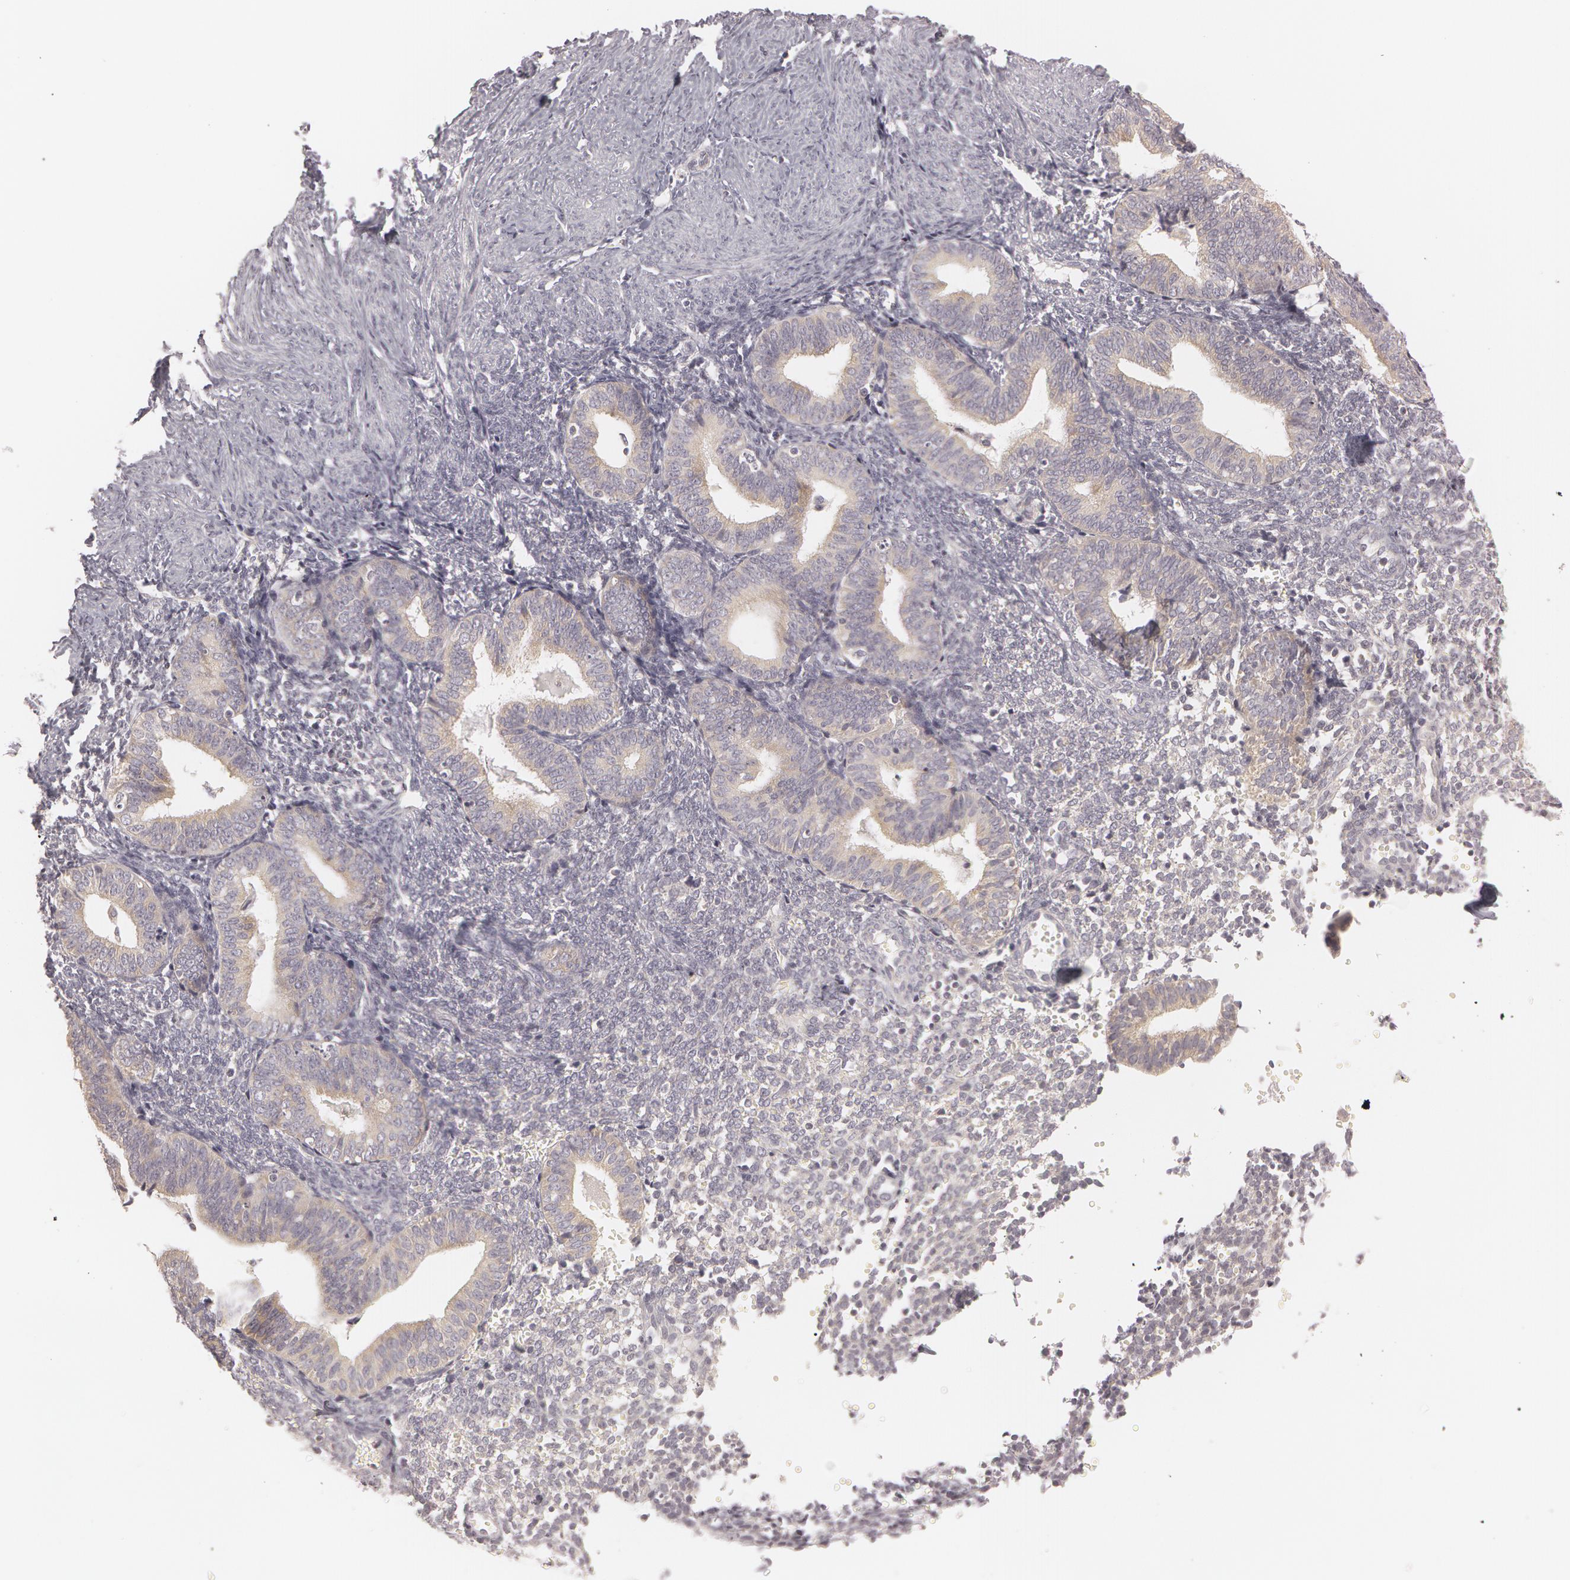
{"staining": {"intensity": "negative", "quantity": "none", "location": "none"}, "tissue": "endometrium", "cell_type": "Cells in endometrial stroma", "image_type": "normal", "snomed": [{"axis": "morphology", "description": "Normal tissue, NOS"}, {"axis": "topography", "description": "Endometrium"}], "caption": "Protein analysis of normal endometrium demonstrates no significant expression in cells in endometrial stroma. (DAB IHC with hematoxylin counter stain).", "gene": "RALGAPA1", "patient": {"sex": "female", "age": 61}}